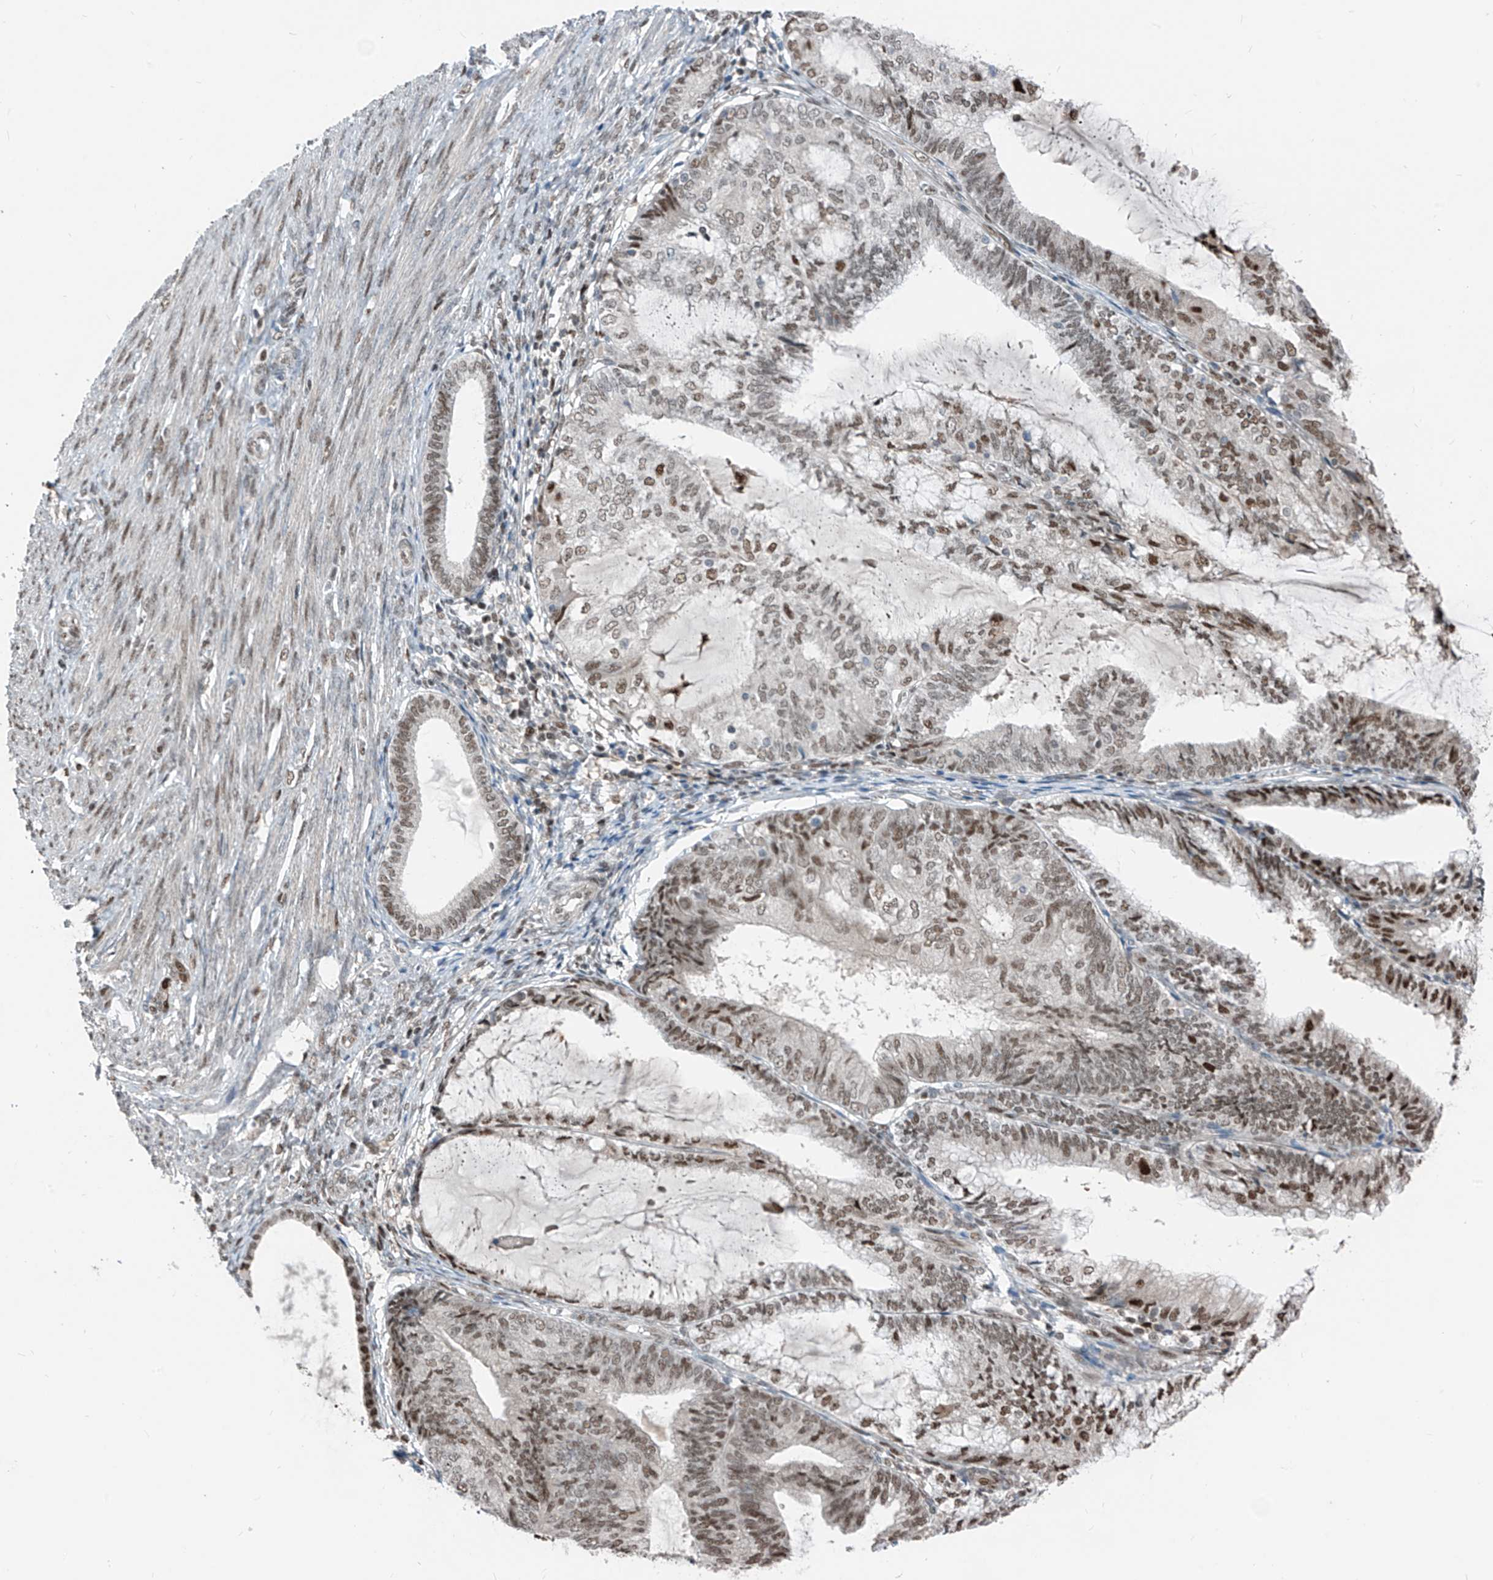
{"staining": {"intensity": "moderate", "quantity": "25%-75%", "location": "nuclear"}, "tissue": "endometrial cancer", "cell_type": "Tumor cells", "image_type": "cancer", "snomed": [{"axis": "morphology", "description": "Adenocarcinoma, NOS"}, {"axis": "topography", "description": "Endometrium"}], "caption": "Endometrial cancer stained with a brown dye reveals moderate nuclear positive positivity in approximately 25%-75% of tumor cells.", "gene": "RBP7", "patient": {"sex": "female", "age": 81}}